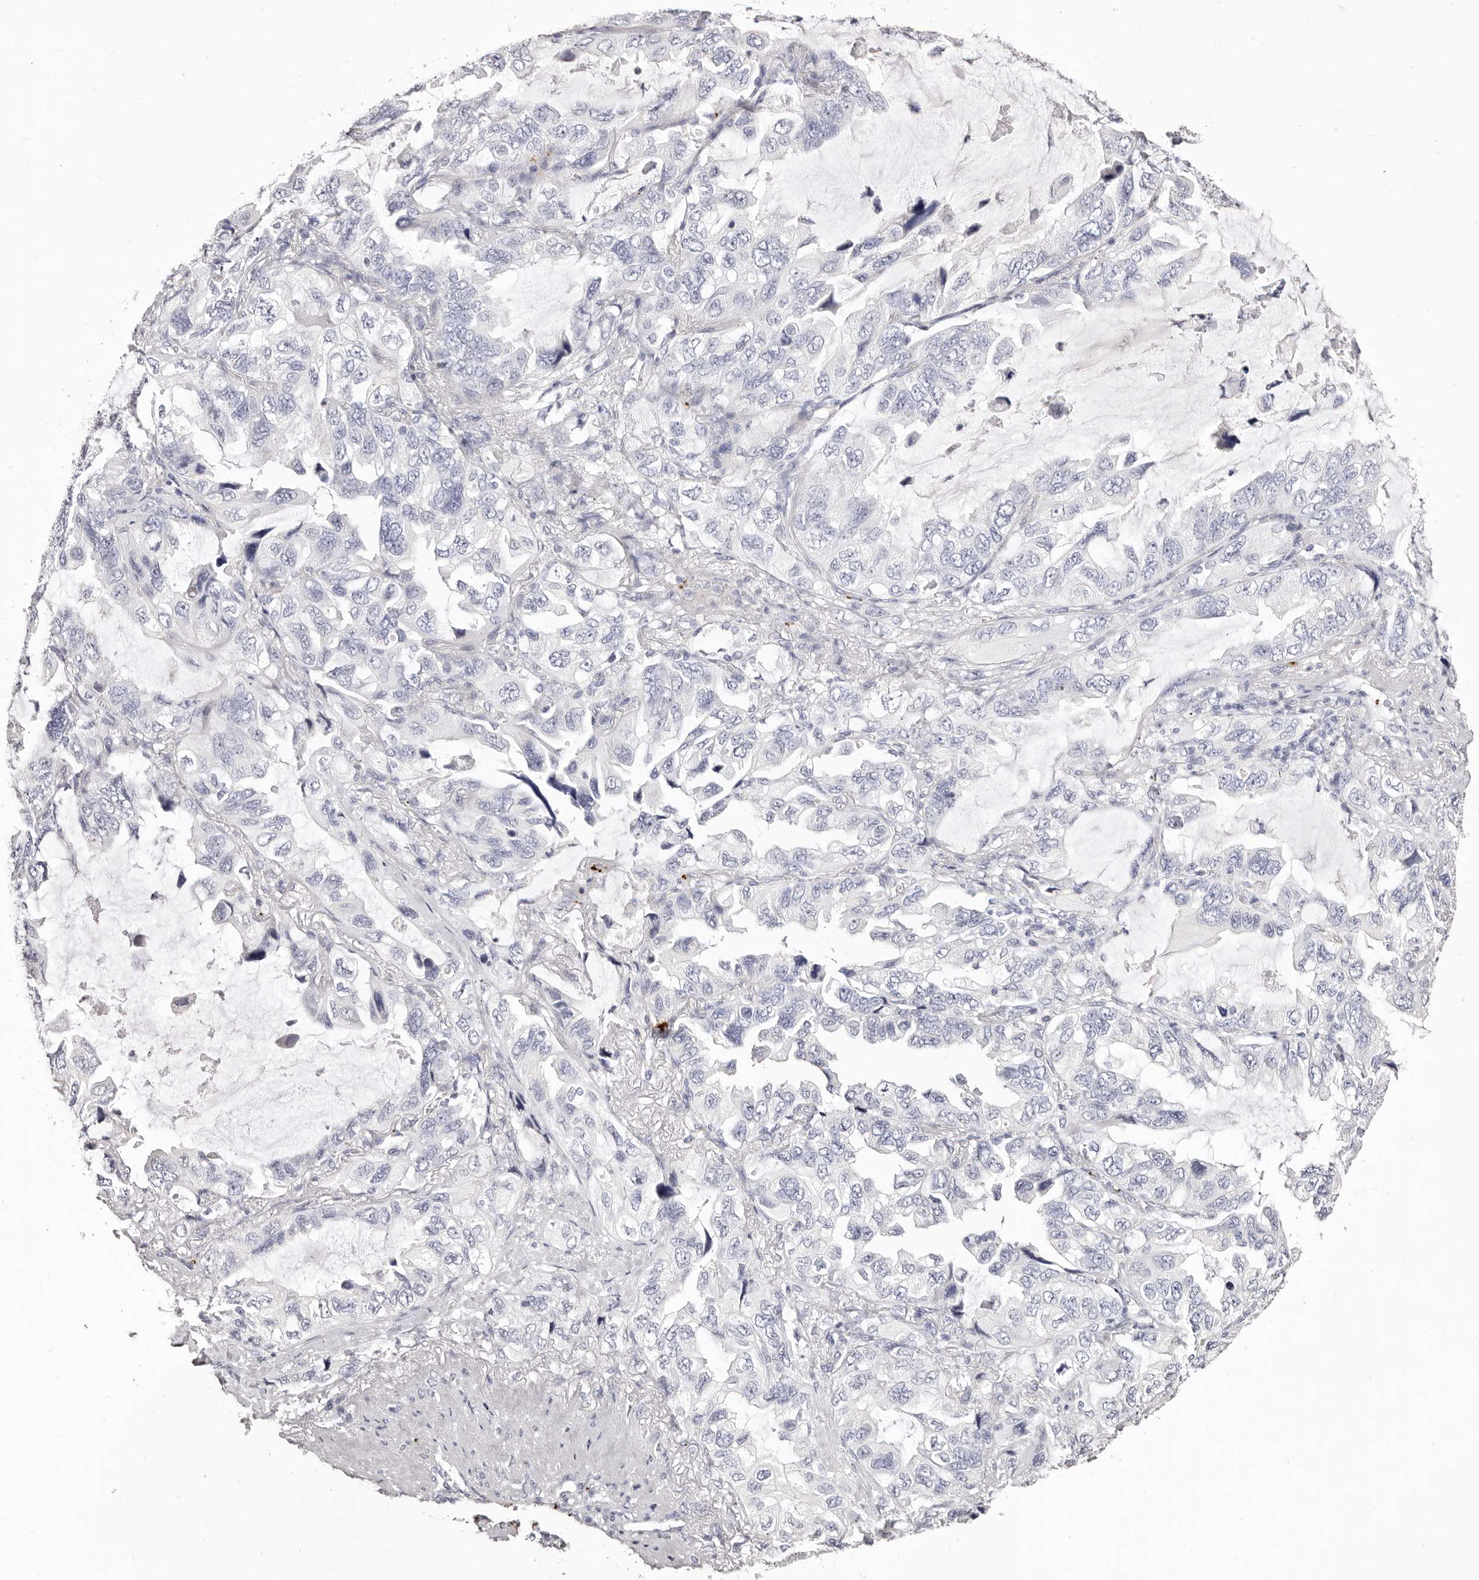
{"staining": {"intensity": "negative", "quantity": "none", "location": "none"}, "tissue": "lung cancer", "cell_type": "Tumor cells", "image_type": "cancer", "snomed": [{"axis": "morphology", "description": "Squamous cell carcinoma, NOS"}, {"axis": "topography", "description": "Lung"}], "caption": "Human squamous cell carcinoma (lung) stained for a protein using immunohistochemistry (IHC) exhibits no staining in tumor cells.", "gene": "PF4", "patient": {"sex": "female", "age": 73}}